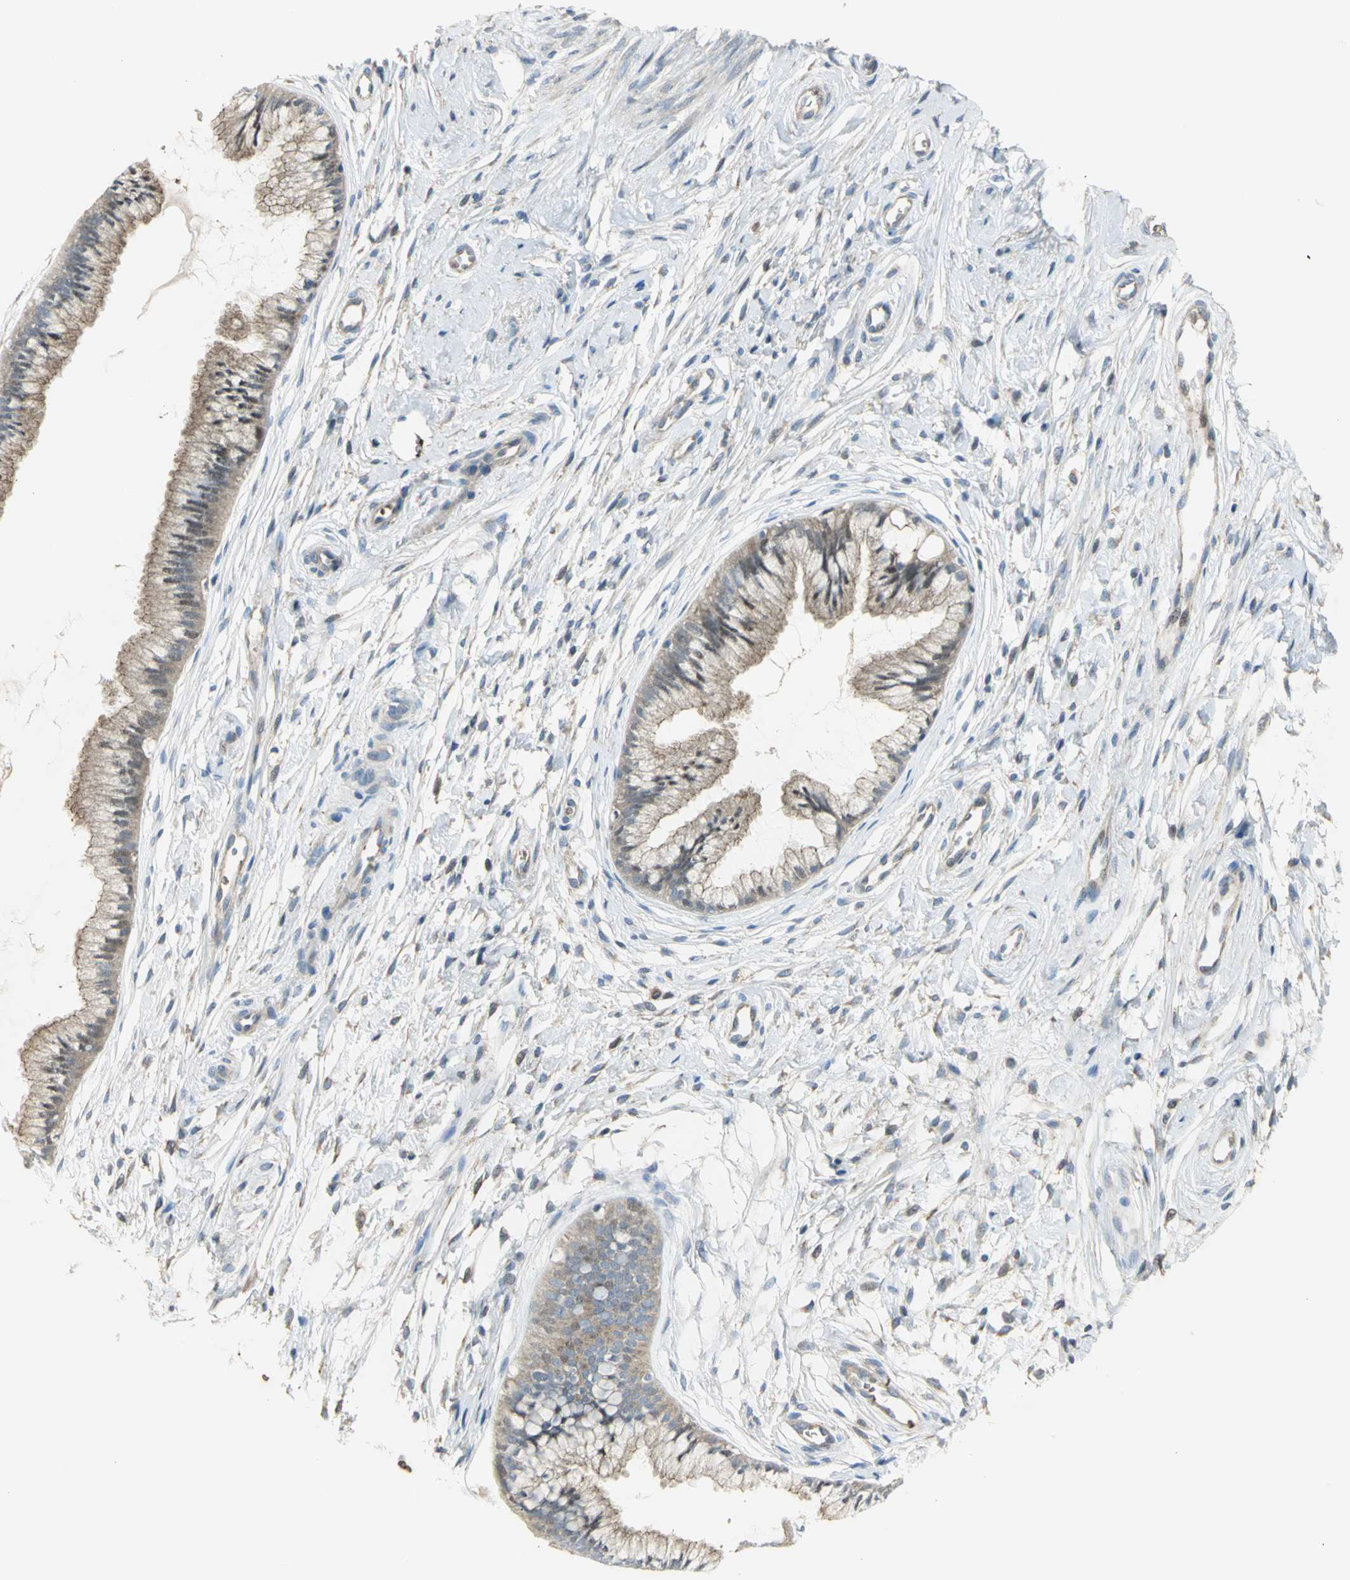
{"staining": {"intensity": "weak", "quantity": ">75%", "location": "cytoplasmic/membranous"}, "tissue": "cervix", "cell_type": "Glandular cells", "image_type": "normal", "snomed": [{"axis": "morphology", "description": "Normal tissue, NOS"}, {"axis": "topography", "description": "Cervix"}], "caption": "Immunohistochemistry (IHC) (DAB) staining of unremarkable human cervix exhibits weak cytoplasmic/membranous protein positivity in about >75% of glandular cells.", "gene": "ANK1", "patient": {"sex": "female", "age": 39}}